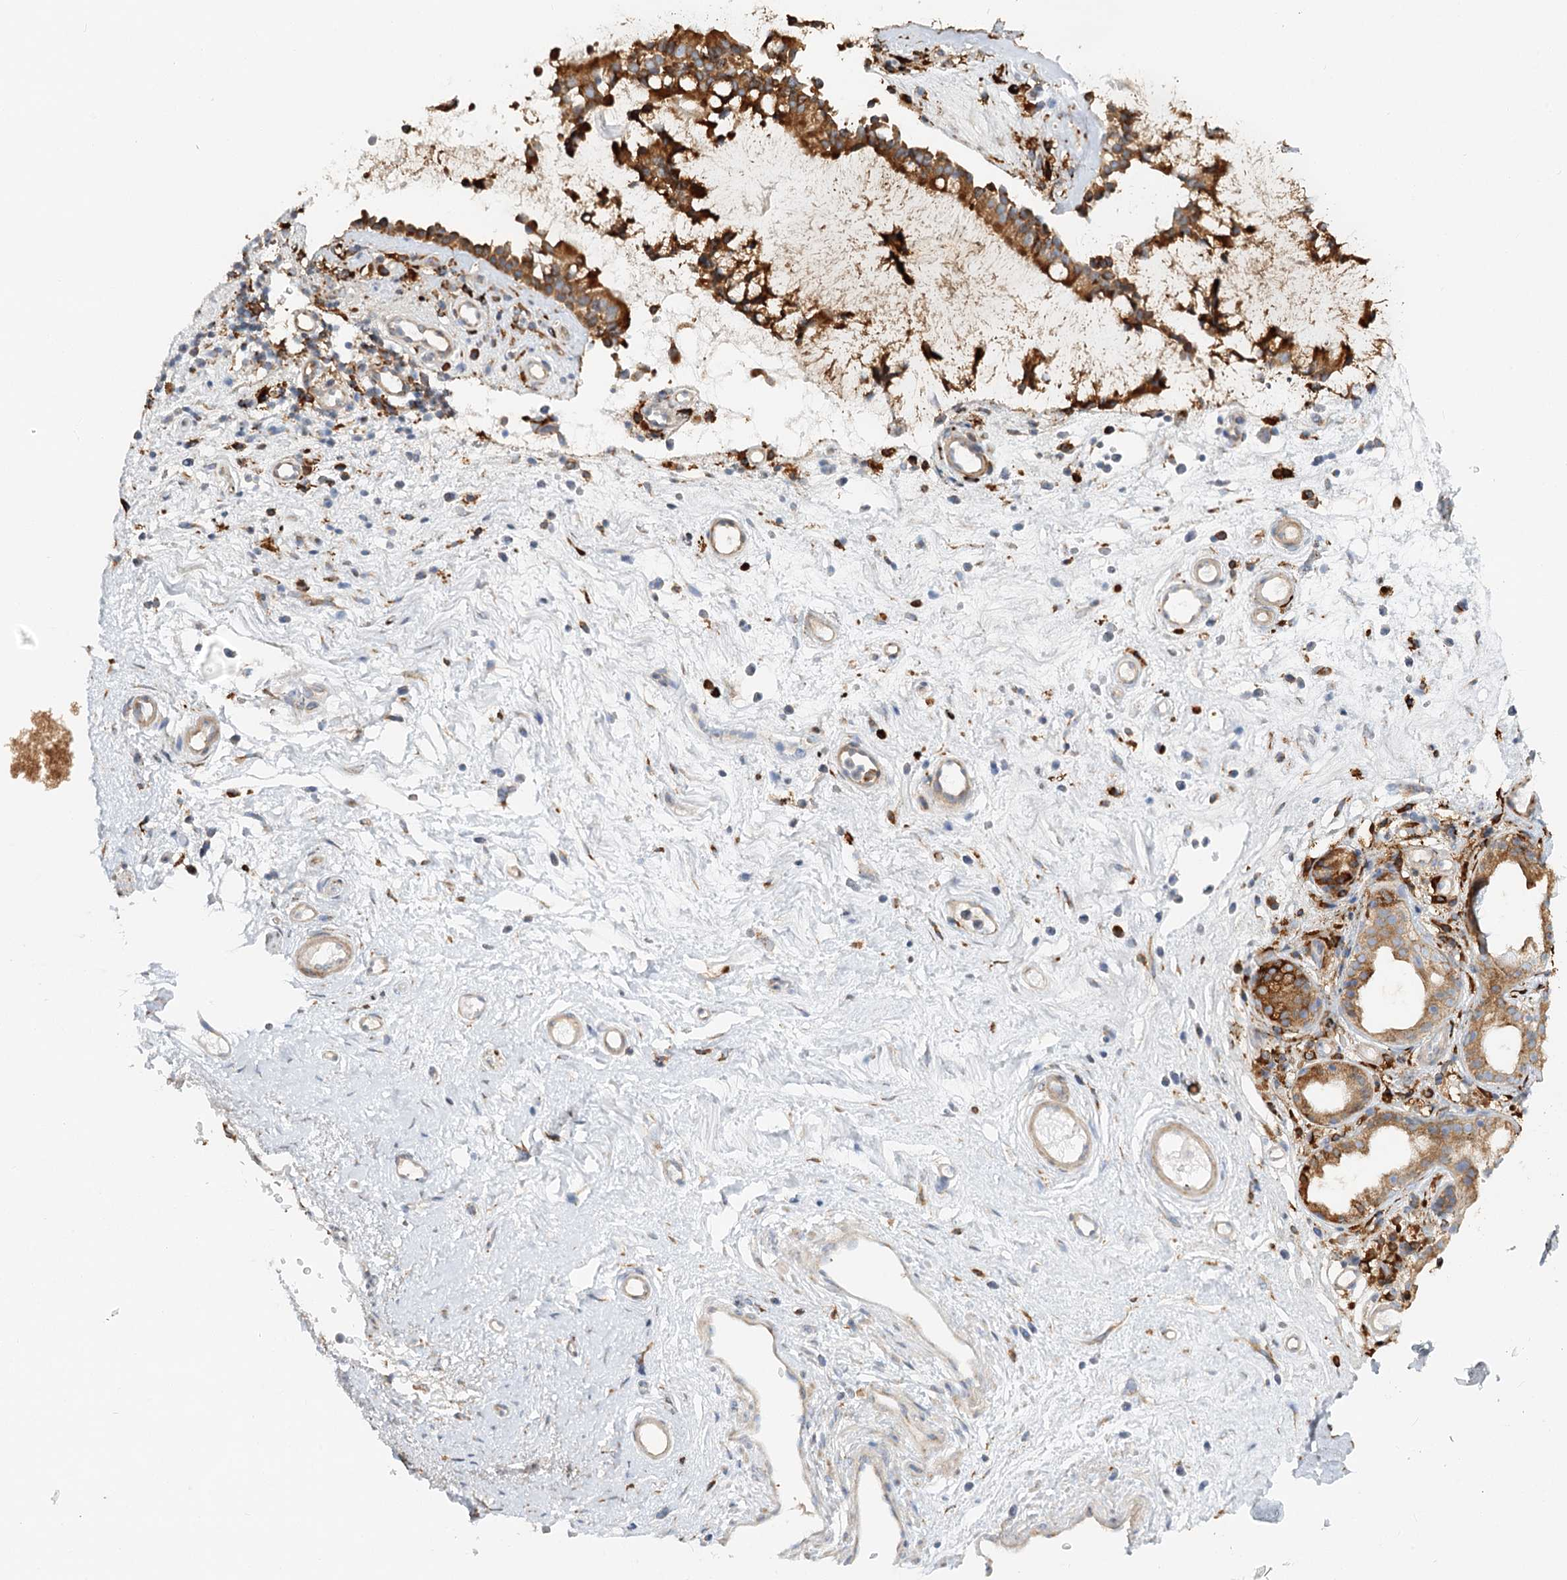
{"staining": {"intensity": "strong", "quantity": ">75%", "location": "cytoplasmic/membranous"}, "tissue": "nasopharynx", "cell_type": "Respiratory epithelial cells", "image_type": "normal", "snomed": [{"axis": "morphology", "description": "Normal tissue, NOS"}, {"axis": "morphology", "description": "Inflammation, NOS"}, {"axis": "morphology", "description": "Malignant melanoma, Metastatic site"}, {"axis": "topography", "description": "Nasopharynx"}], "caption": "Immunohistochemistry (DAB (3,3'-diaminobenzidine)) staining of unremarkable human nasopharynx reveals strong cytoplasmic/membranous protein expression in about >75% of respiratory epithelial cells. (Stains: DAB (3,3'-diaminobenzidine) in brown, nuclei in blue, Microscopy: brightfield microscopy at high magnification).", "gene": "TAS1R1", "patient": {"sex": "male", "age": 70}}